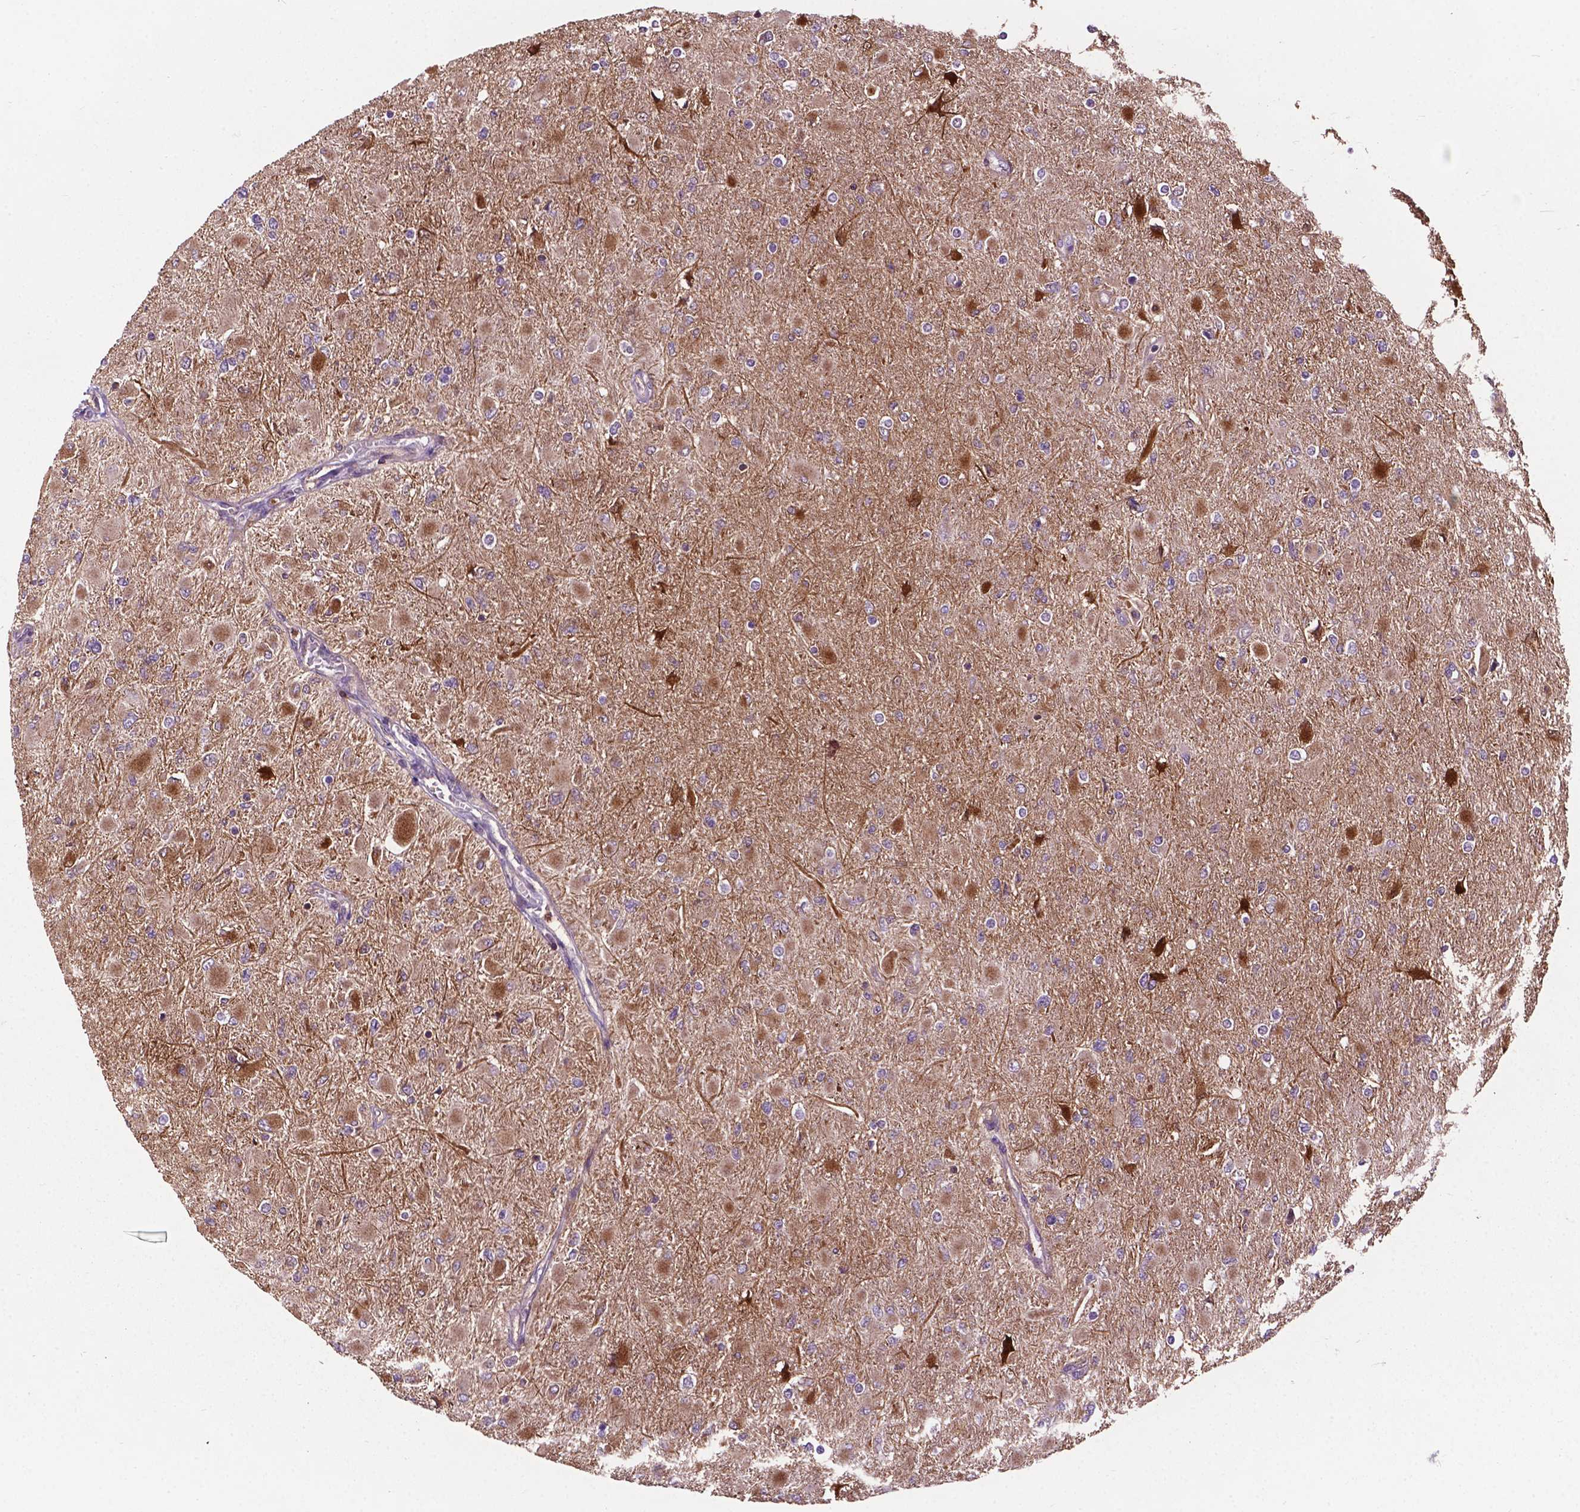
{"staining": {"intensity": "negative", "quantity": "none", "location": "none"}, "tissue": "glioma", "cell_type": "Tumor cells", "image_type": "cancer", "snomed": [{"axis": "morphology", "description": "Glioma, malignant, High grade"}, {"axis": "topography", "description": "Cerebral cortex"}], "caption": "This image is of glioma stained with IHC to label a protein in brown with the nuclei are counter-stained blue. There is no expression in tumor cells.", "gene": "SMAD3", "patient": {"sex": "female", "age": 36}}